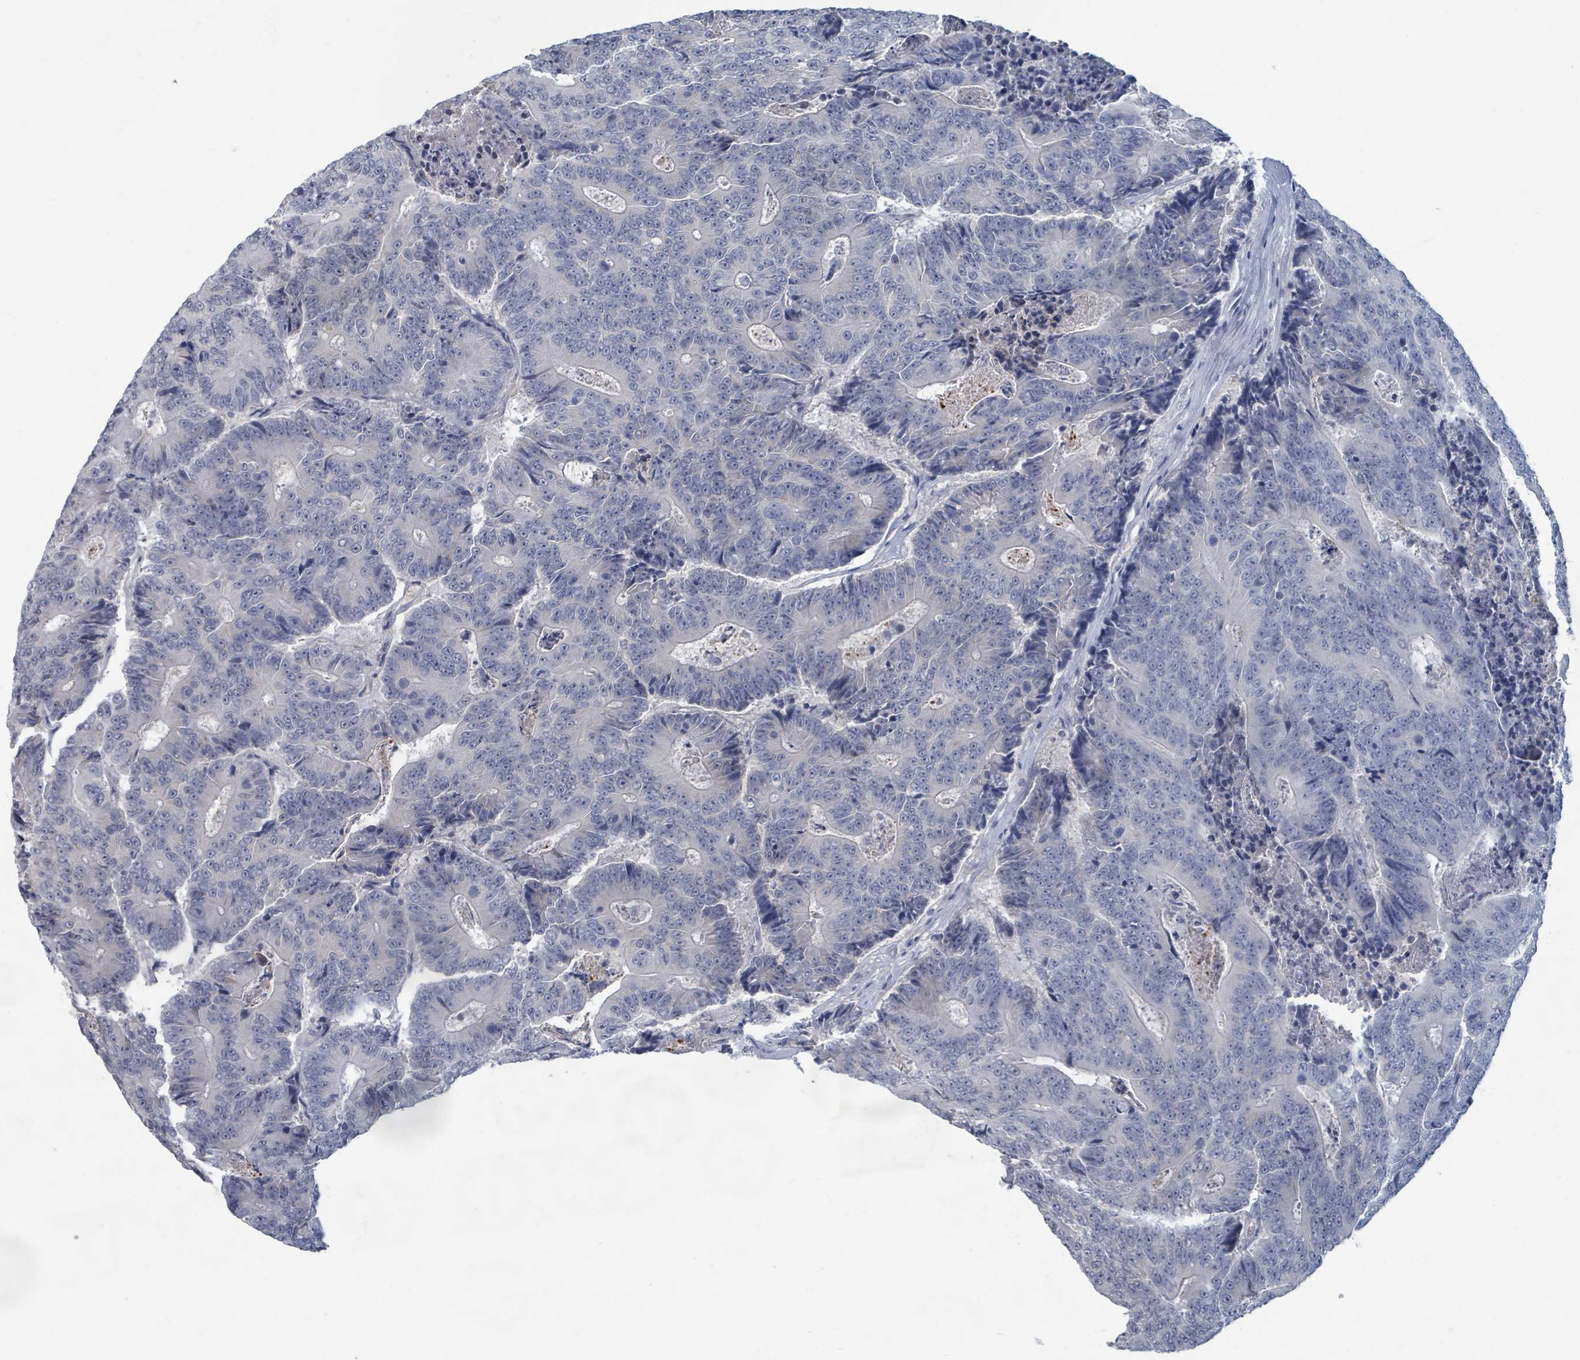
{"staining": {"intensity": "negative", "quantity": "none", "location": "none"}, "tissue": "colorectal cancer", "cell_type": "Tumor cells", "image_type": "cancer", "snomed": [{"axis": "morphology", "description": "Adenocarcinoma, NOS"}, {"axis": "topography", "description": "Colon"}], "caption": "IHC of colorectal adenocarcinoma displays no positivity in tumor cells.", "gene": "WNT11", "patient": {"sex": "male", "age": 83}}